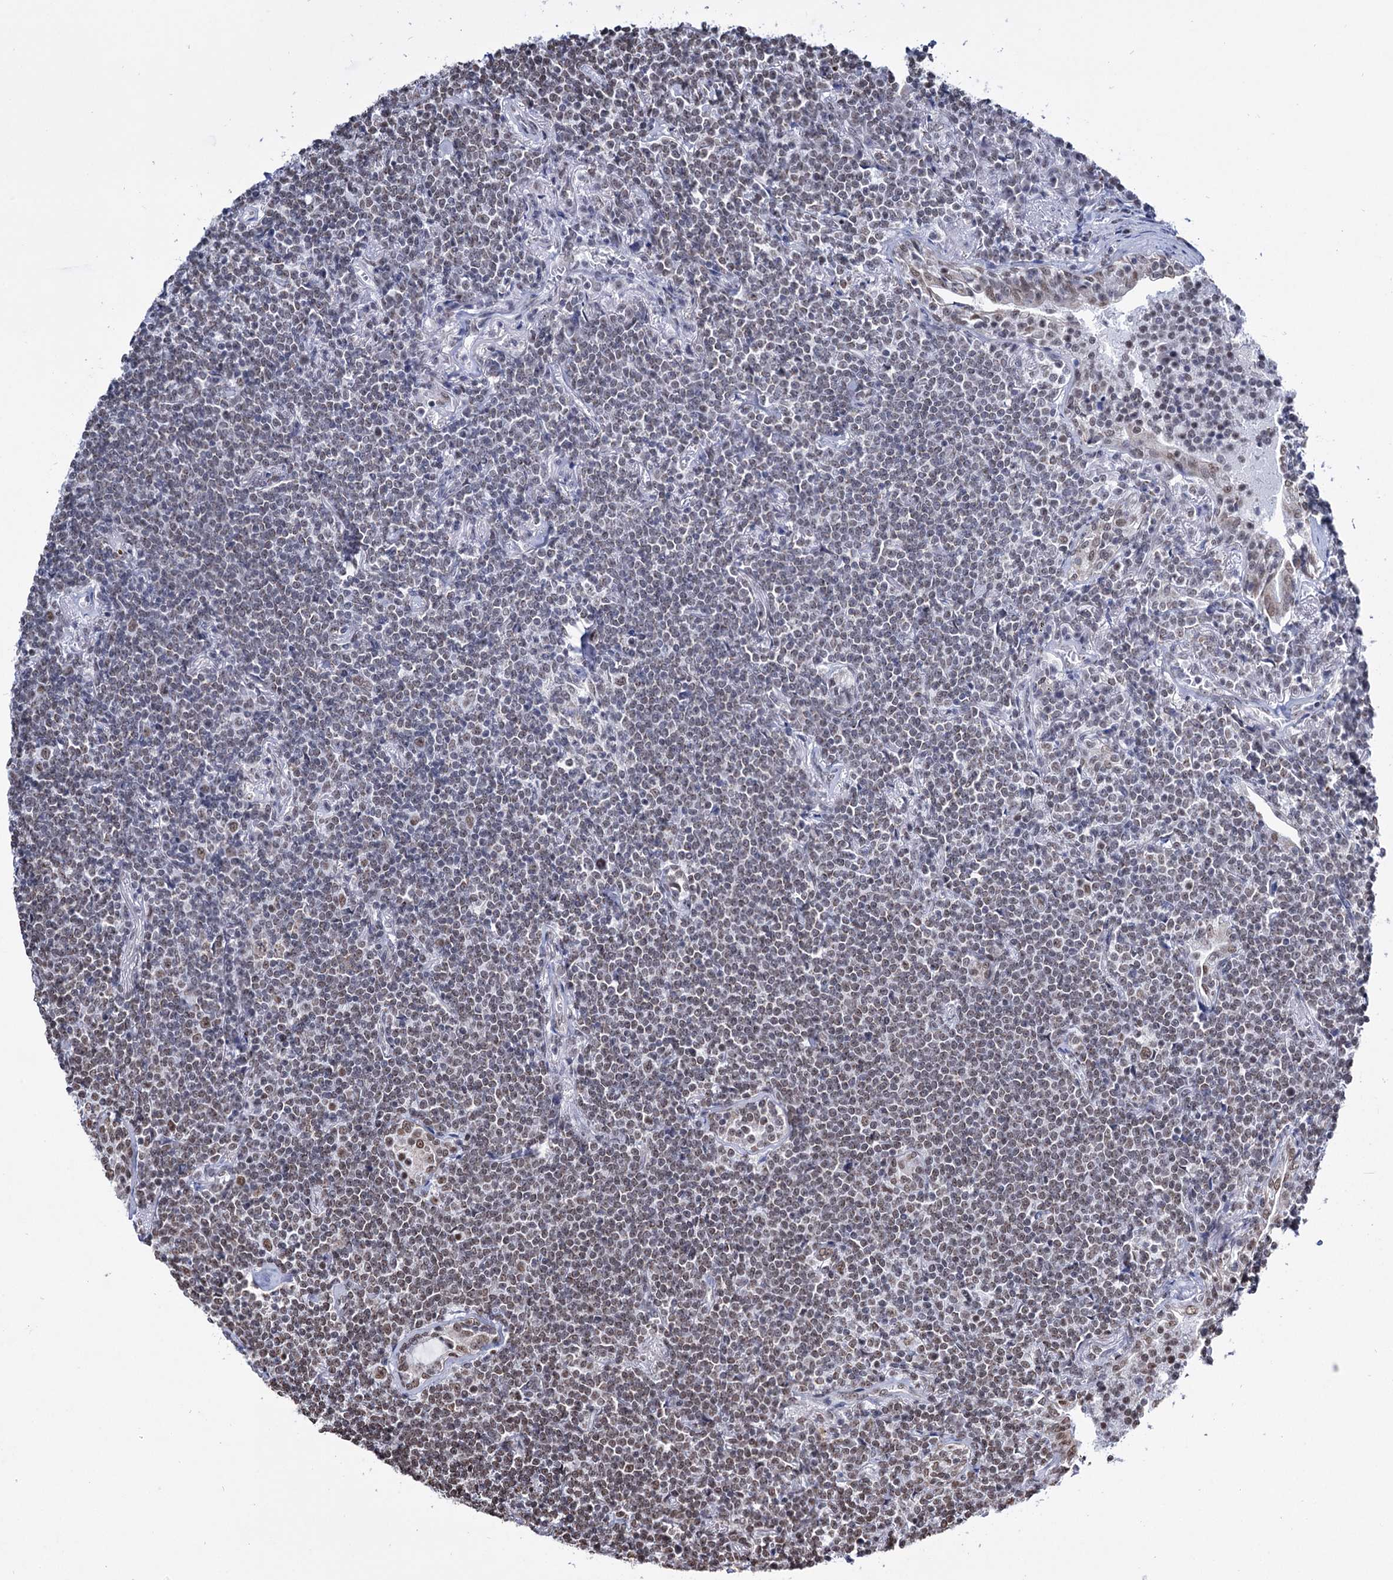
{"staining": {"intensity": "weak", "quantity": "<25%", "location": "nuclear"}, "tissue": "lymphoma", "cell_type": "Tumor cells", "image_type": "cancer", "snomed": [{"axis": "morphology", "description": "Malignant lymphoma, non-Hodgkin's type, Low grade"}, {"axis": "topography", "description": "Lung"}], "caption": "This is a image of IHC staining of lymphoma, which shows no positivity in tumor cells.", "gene": "ABHD10", "patient": {"sex": "female", "age": 71}}